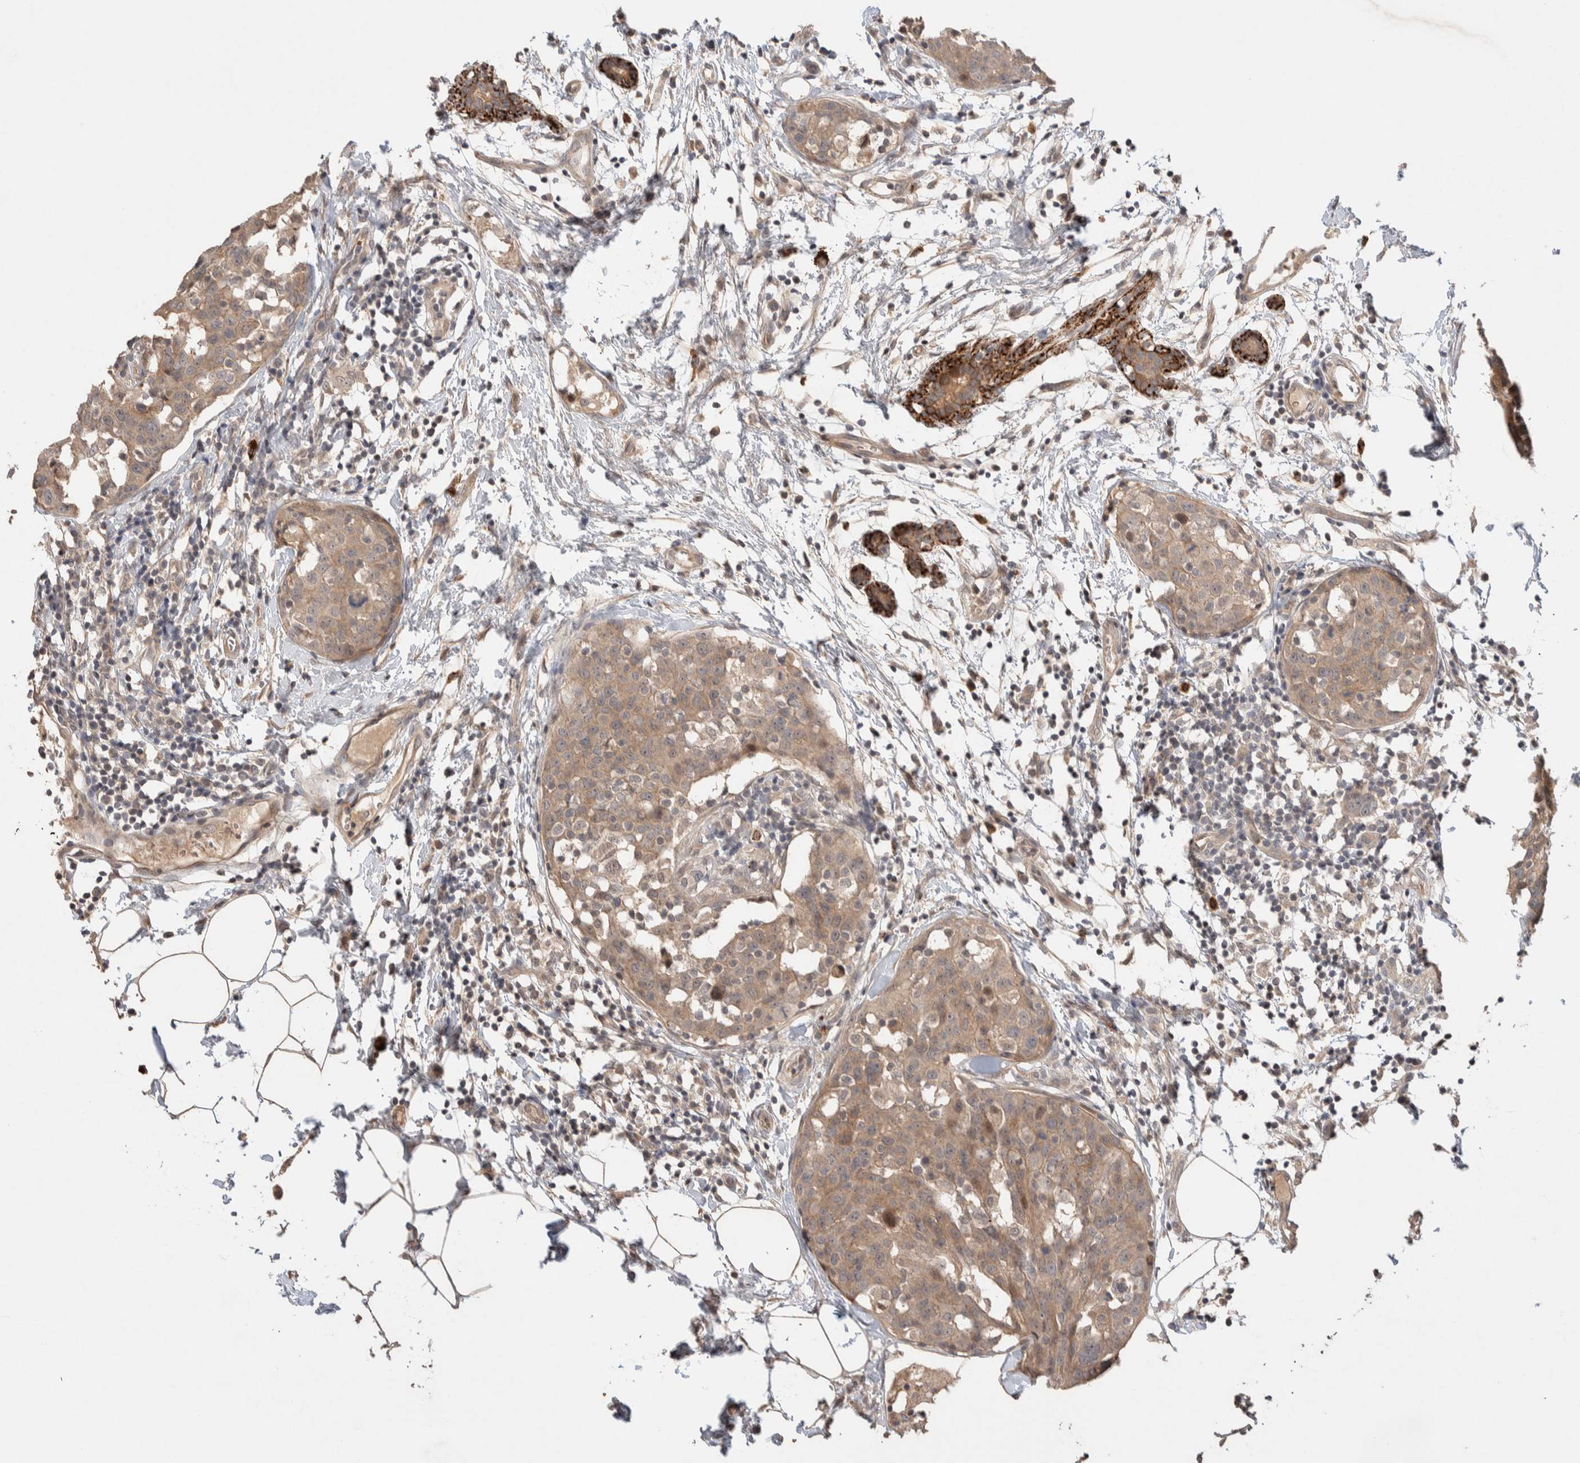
{"staining": {"intensity": "weak", "quantity": ">75%", "location": "cytoplasmic/membranous"}, "tissue": "breast cancer", "cell_type": "Tumor cells", "image_type": "cancer", "snomed": [{"axis": "morphology", "description": "Normal tissue, NOS"}, {"axis": "morphology", "description": "Duct carcinoma"}, {"axis": "topography", "description": "Breast"}], "caption": "Immunohistochemical staining of breast infiltrating ductal carcinoma displays weak cytoplasmic/membranous protein staining in about >75% of tumor cells. The staining was performed using DAB to visualize the protein expression in brown, while the nuclei were stained in blue with hematoxylin (Magnification: 20x).", "gene": "CASK", "patient": {"sex": "female", "age": 37}}